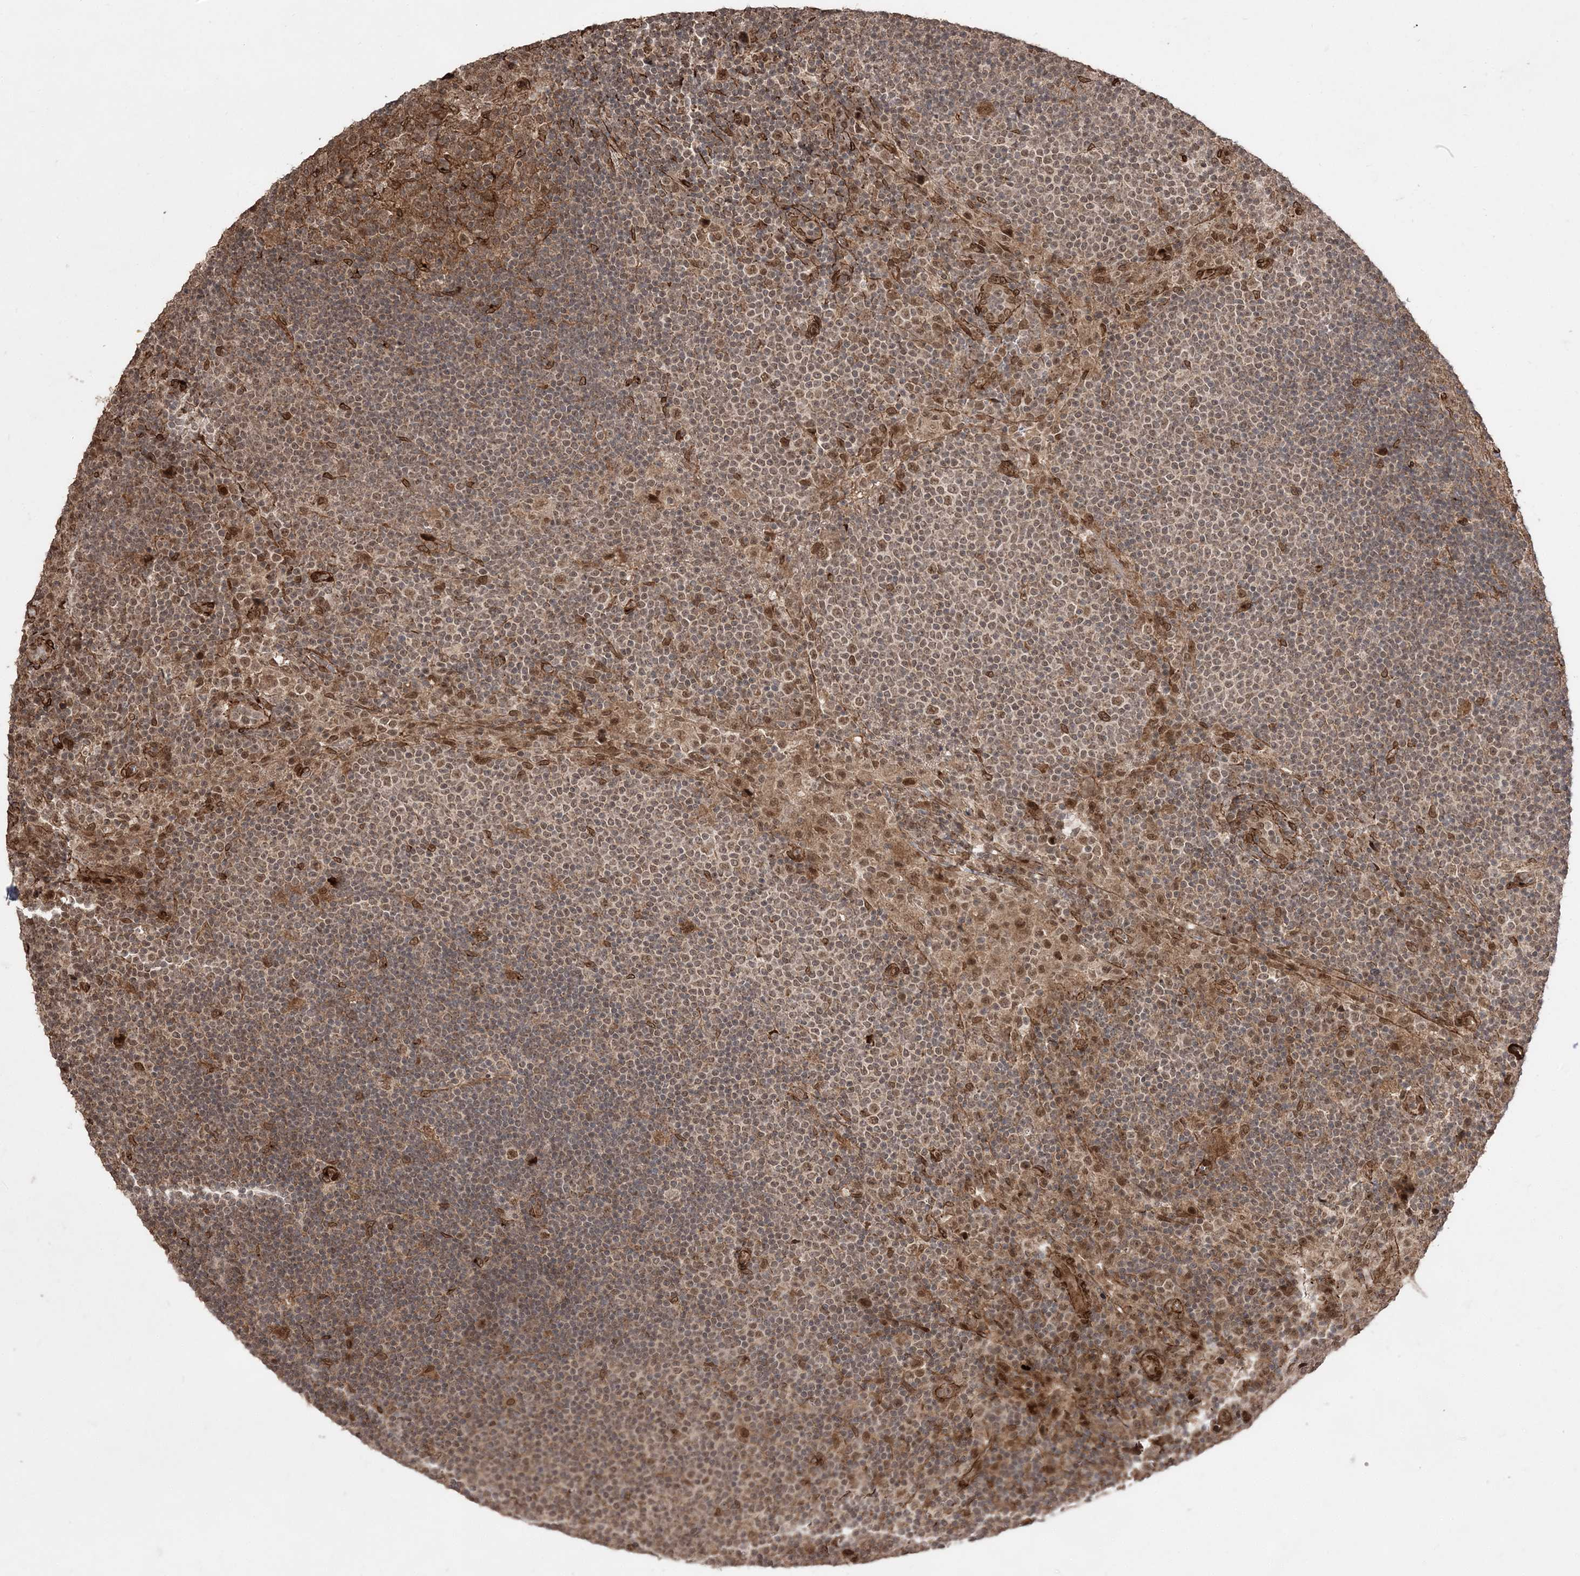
{"staining": {"intensity": "moderate", "quantity": ">75%", "location": "cytoplasmic/membranous,nuclear"}, "tissue": "lymph node", "cell_type": "Germinal center cells", "image_type": "normal", "snomed": [{"axis": "morphology", "description": "Normal tissue, NOS"}, {"axis": "topography", "description": "Lymph node"}], "caption": "Lymph node stained with a brown dye shows moderate cytoplasmic/membranous,nuclear positive positivity in approximately >75% of germinal center cells.", "gene": "ETAA1", "patient": {"sex": "female", "age": 53}}